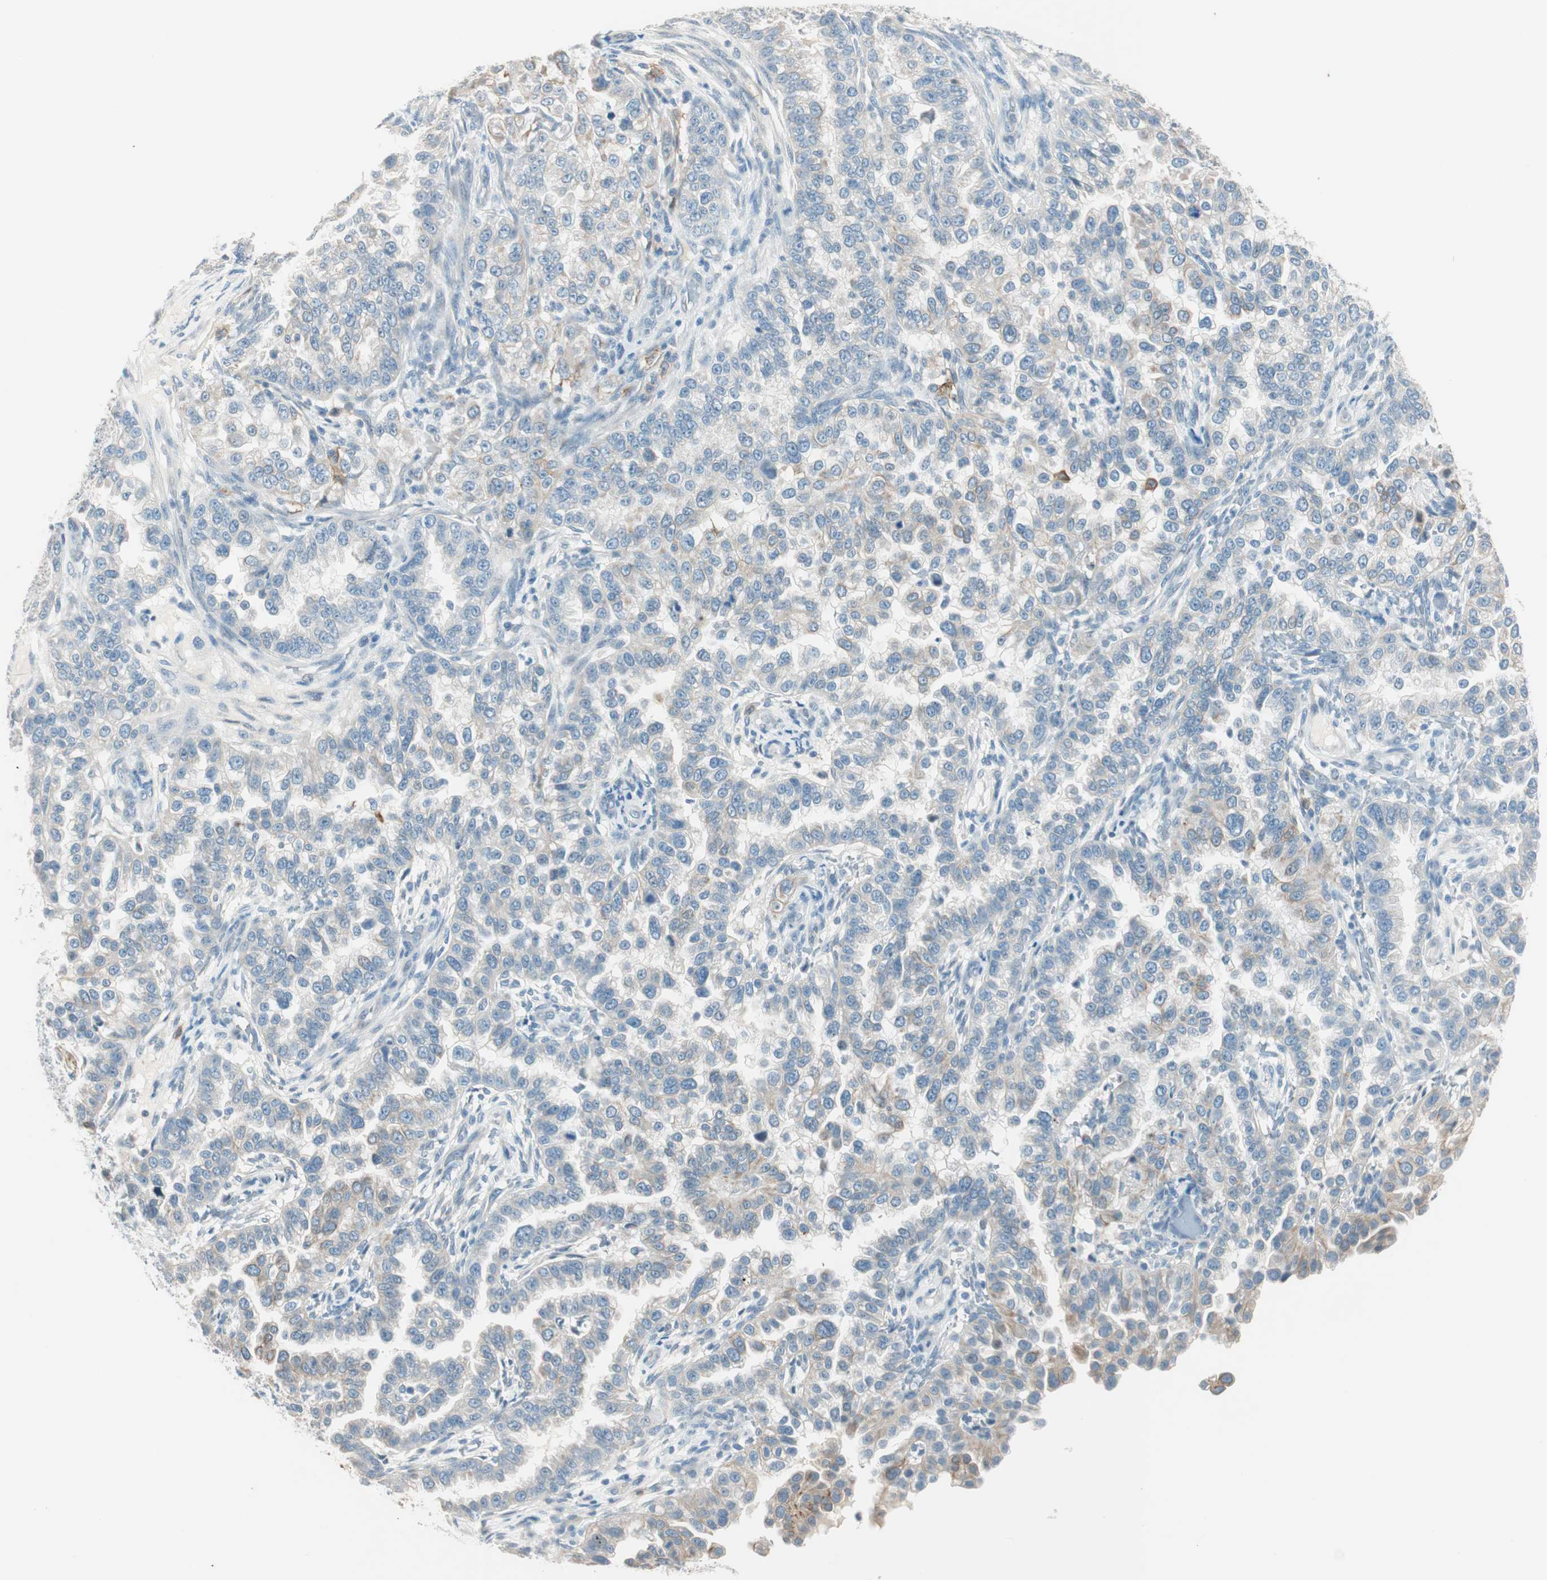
{"staining": {"intensity": "weak", "quantity": "<25%", "location": "cytoplasmic/membranous"}, "tissue": "endometrial cancer", "cell_type": "Tumor cells", "image_type": "cancer", "snomed": [{"axis": "morphology", "description": "Adenocarcinoma, NOS"}, {"axis": "topography", "description": "Endometrium"}], "caption": "DAB immunohistochemical staining of human endometrial cancer reveals no significant expression in tumor cells. (DAB IHC visualized using brightfield microscopy, high magnification).", "gene": "GNAO1", "patient": {"sex": "female", "age": 85}}